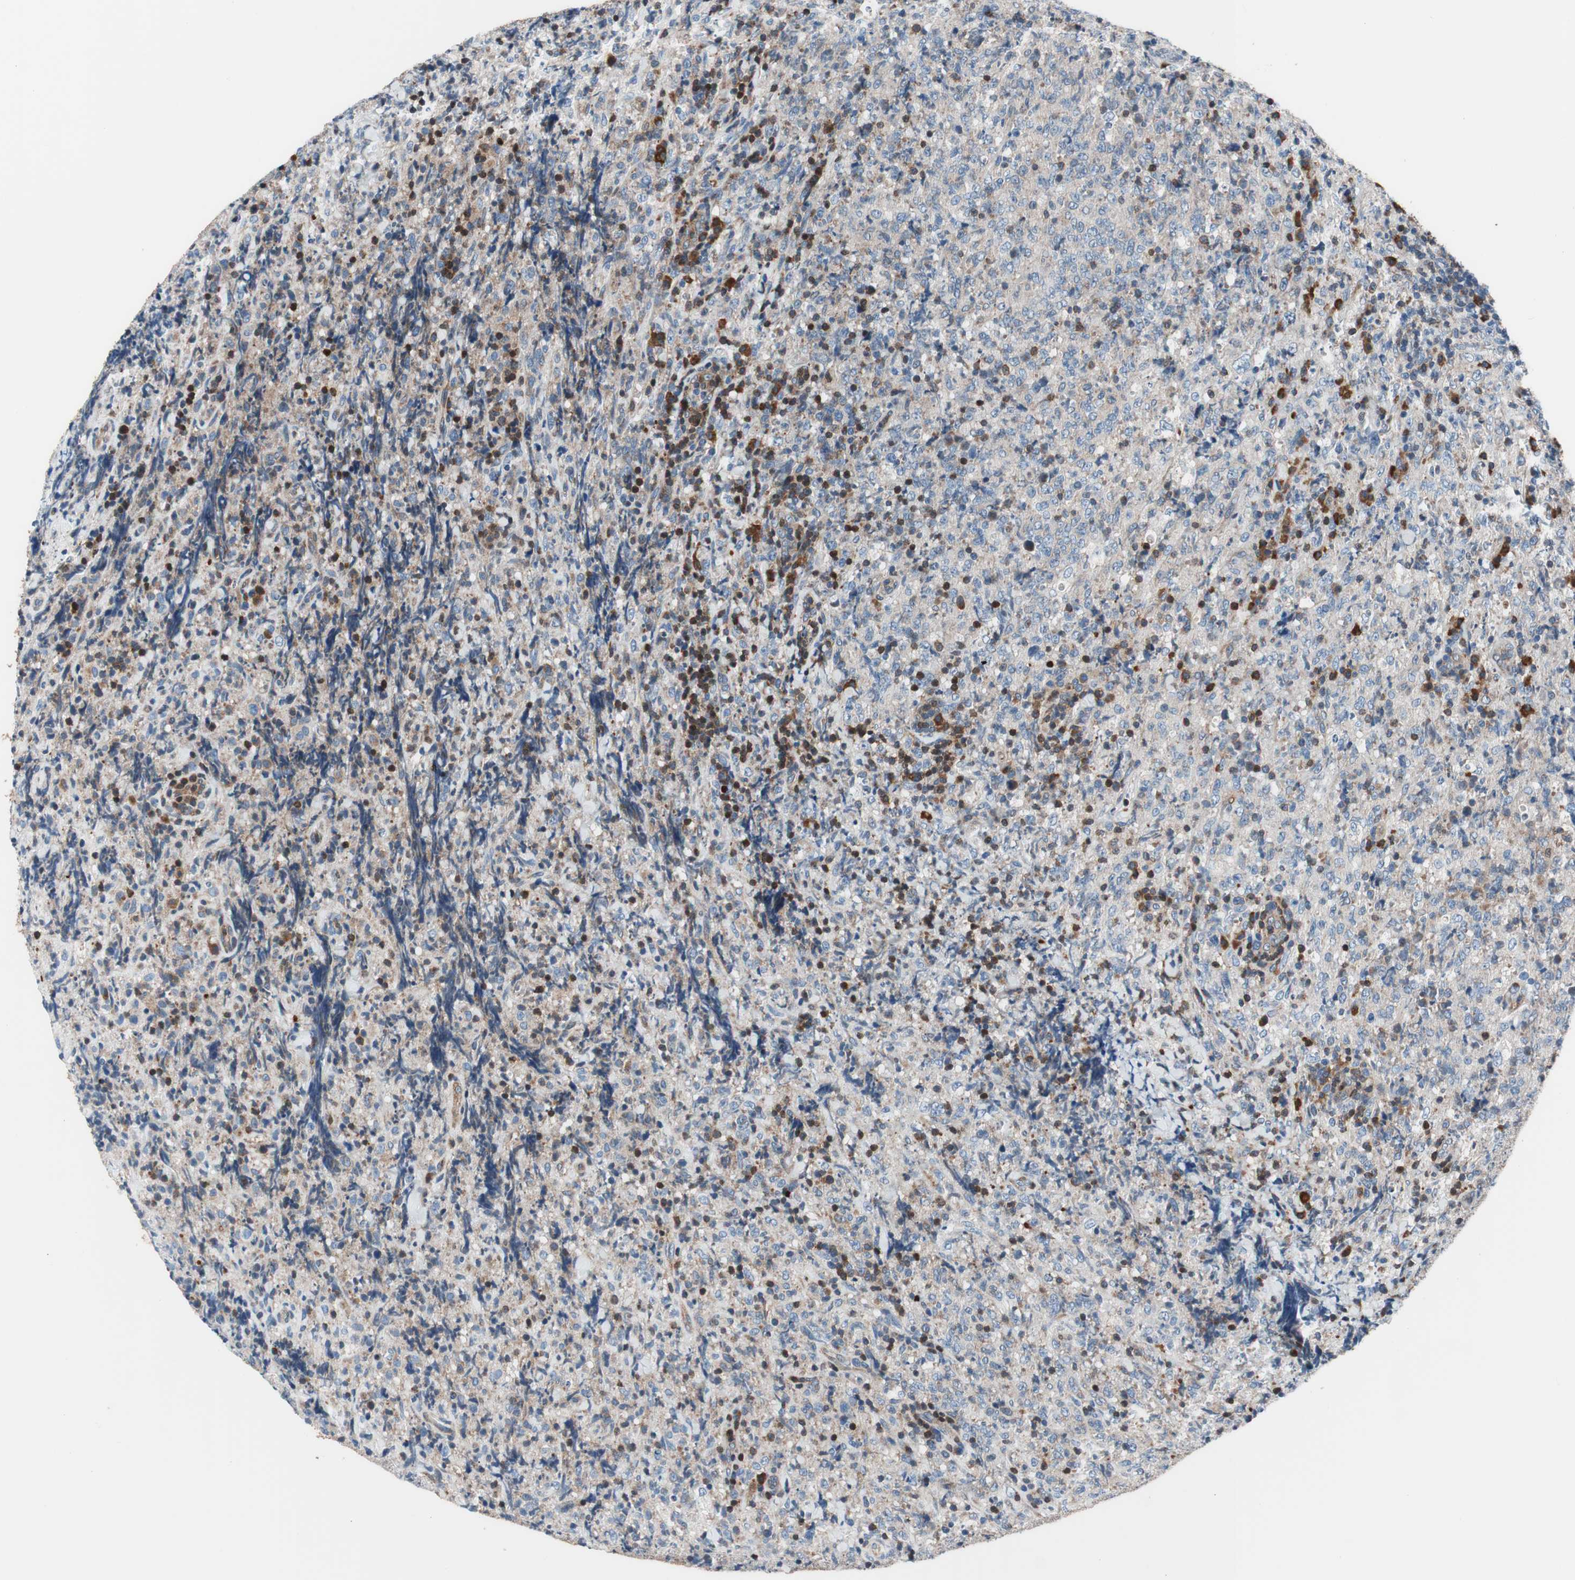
{"staining": {"intensity": "weak", "quantity": "<25%", "location": "cytoplasmic/membranous,nuclear"}, "tissue": "lymphoma", "cell_type": "Tumor cells", "image_type": "cancer", "snomed": [{"axis": "morphology", "description": "Malignant lymphoma, non-Hodgkin's type, High grade"}, {"axis": "topography", "description": "Tonsil"}], "caption": "The histopathology image shows no staining of tumor cells in malignant lymphoma, non-Hodgkin's type (high-grade).", "gene": "PRDX2", "patient": {"sex": "female", "age": 36}}